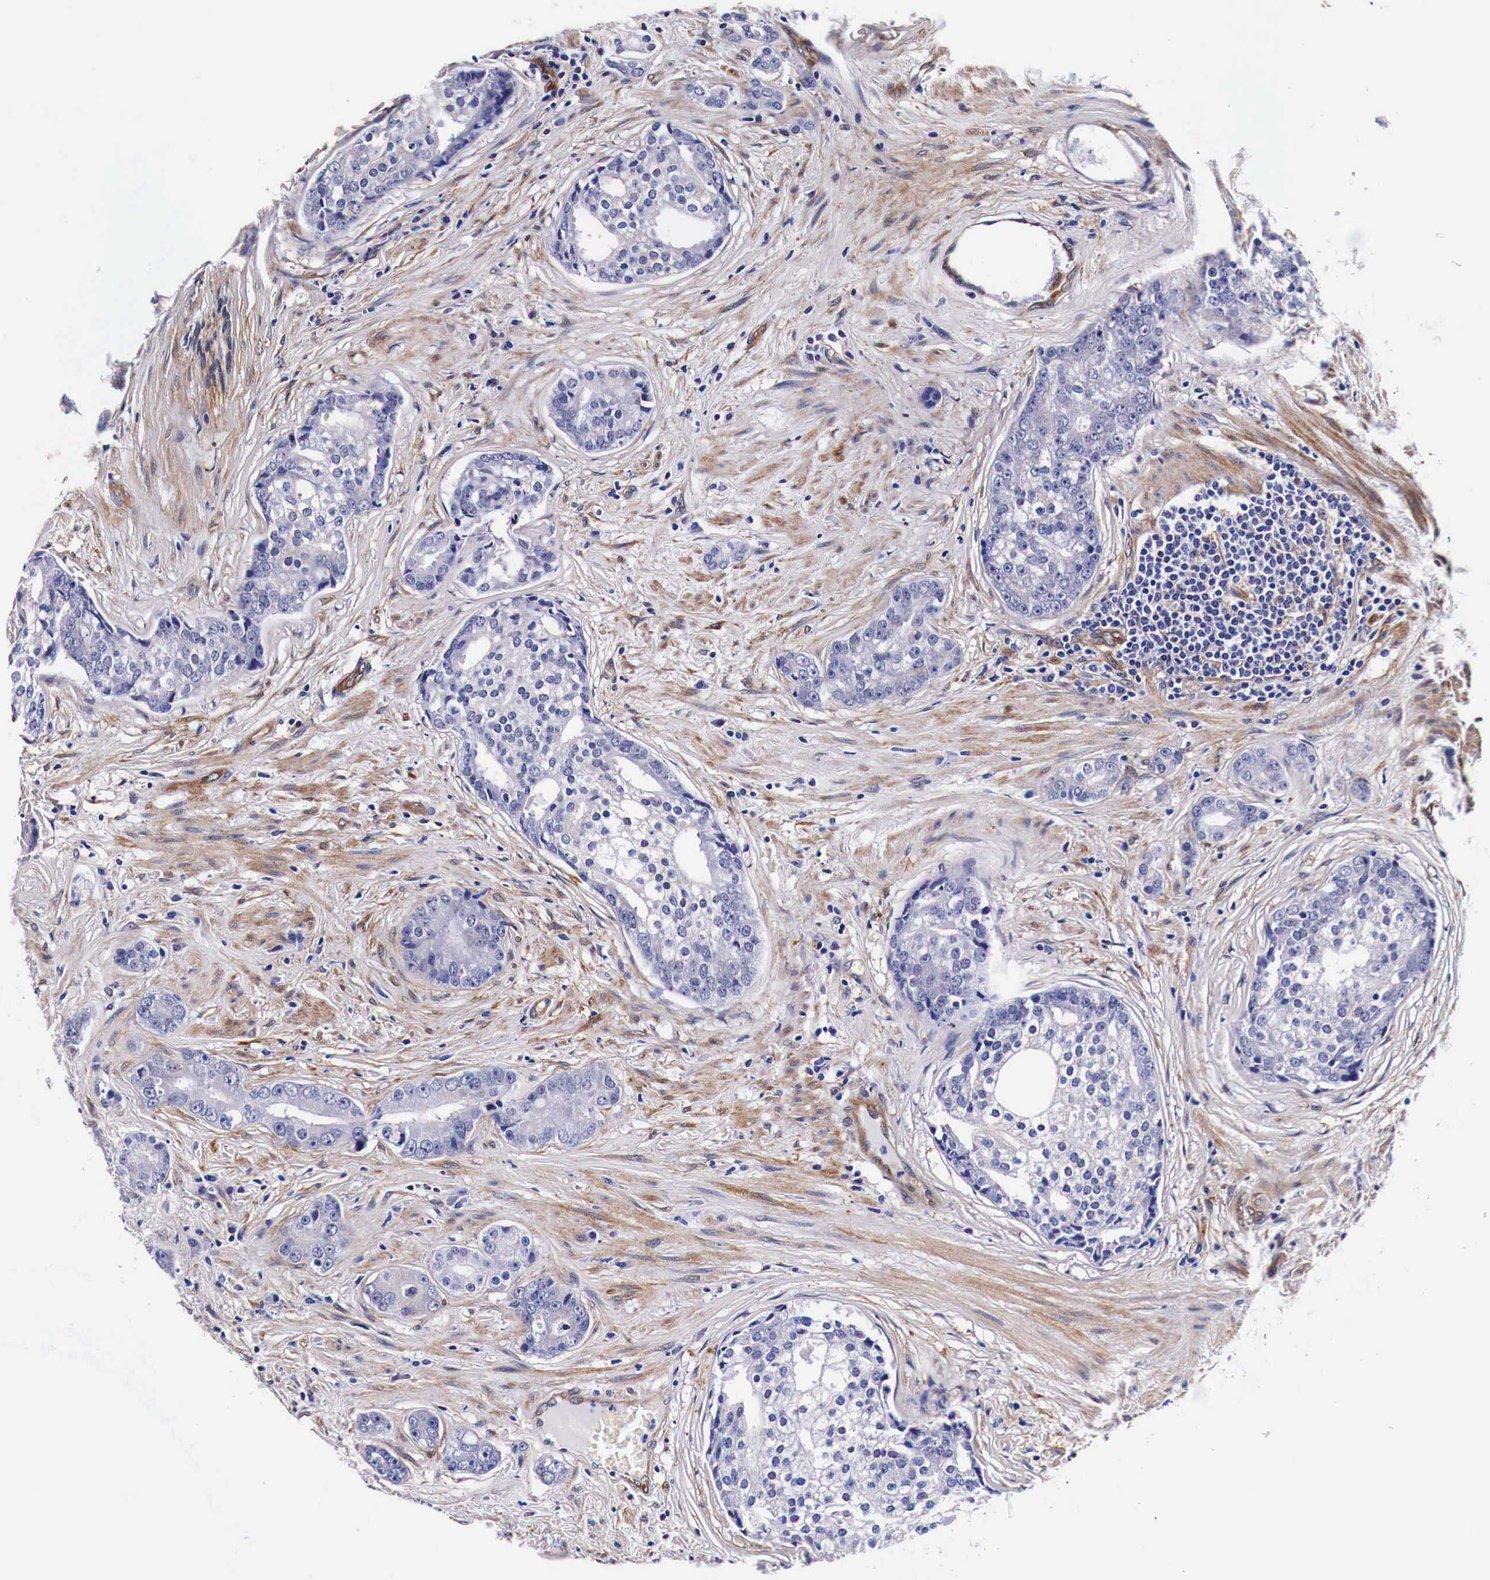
{"staining": {"intensity": "negative", "quantity": "none", "location": "none"}, "tissue": "prostate cancer", "cell_type": "Tumor cells", "image_type": "cancer", "snomed": [{"axis": "morphology", "description": "Adenocarcinoma, Medium grade"}, {"axis": "topography", "description": "Prostate"}], "caption": "Immunohistochemistry of human prostate cancer (adenocarcinoma (medium-grade)) exhibits no staining in tumor cells.", "gene": "HSPB1", "patient": {"sex": "male", "age": 59}}